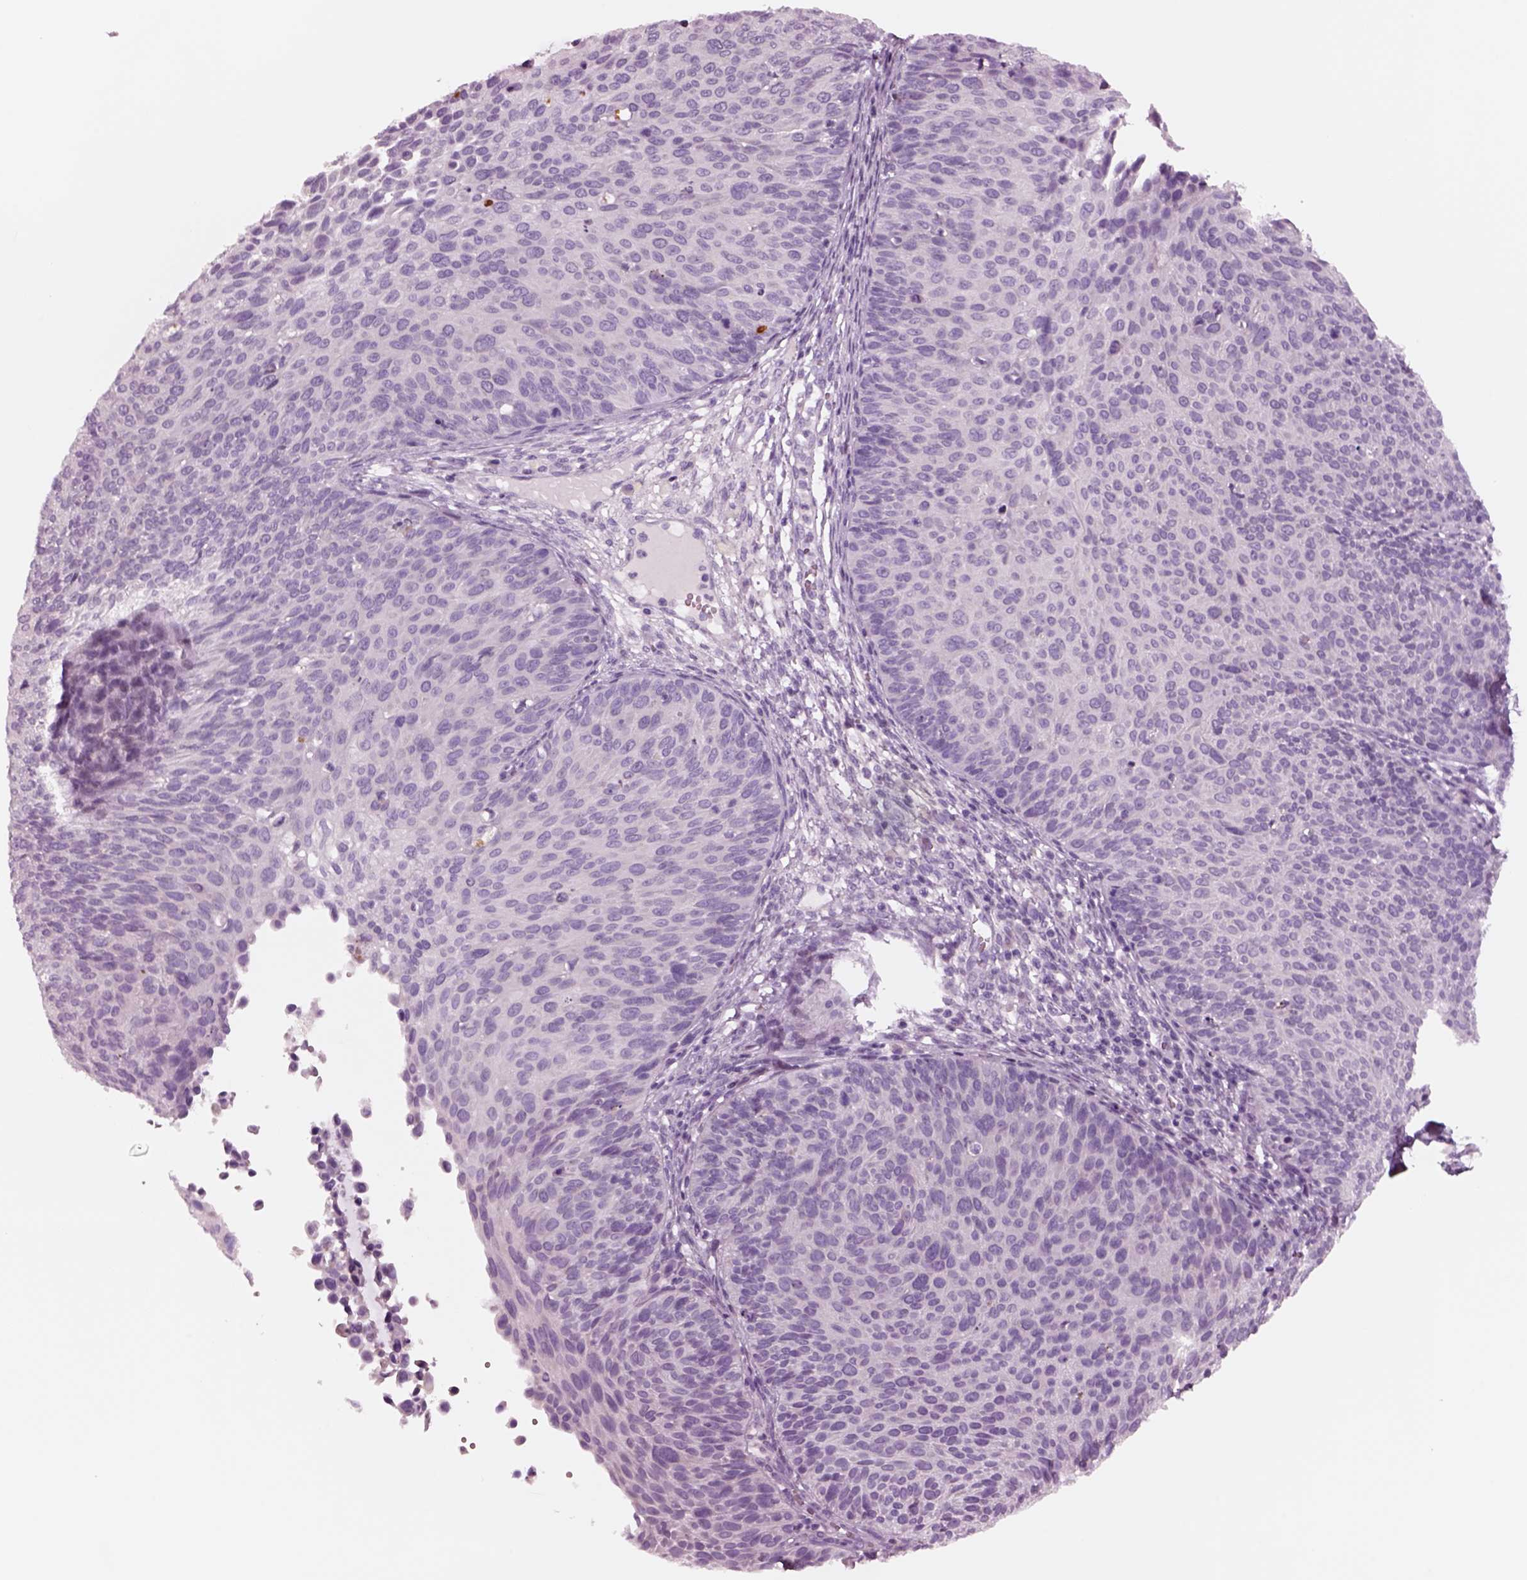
{"staining": {"intensity": "negative", "quantity": "none", "location": "none"}, "tissue": "cervical cancer", "cell_type": "Tumor cells", "image_type": "cancer", "snomed": [{"axis": "morphology", "description": "Squamous cell carcinoma, NOS"}, {"axis": "topography", "description": "Cervix"}], "caption": "There is no significant expression in tumor cells of cervical cancer. The staining is performed using DAB brown chromogen with nuclei counter-stained in using hematoxylin.", "gene": "NMRK2", "patient": {"sex": "female", "age": 36}}